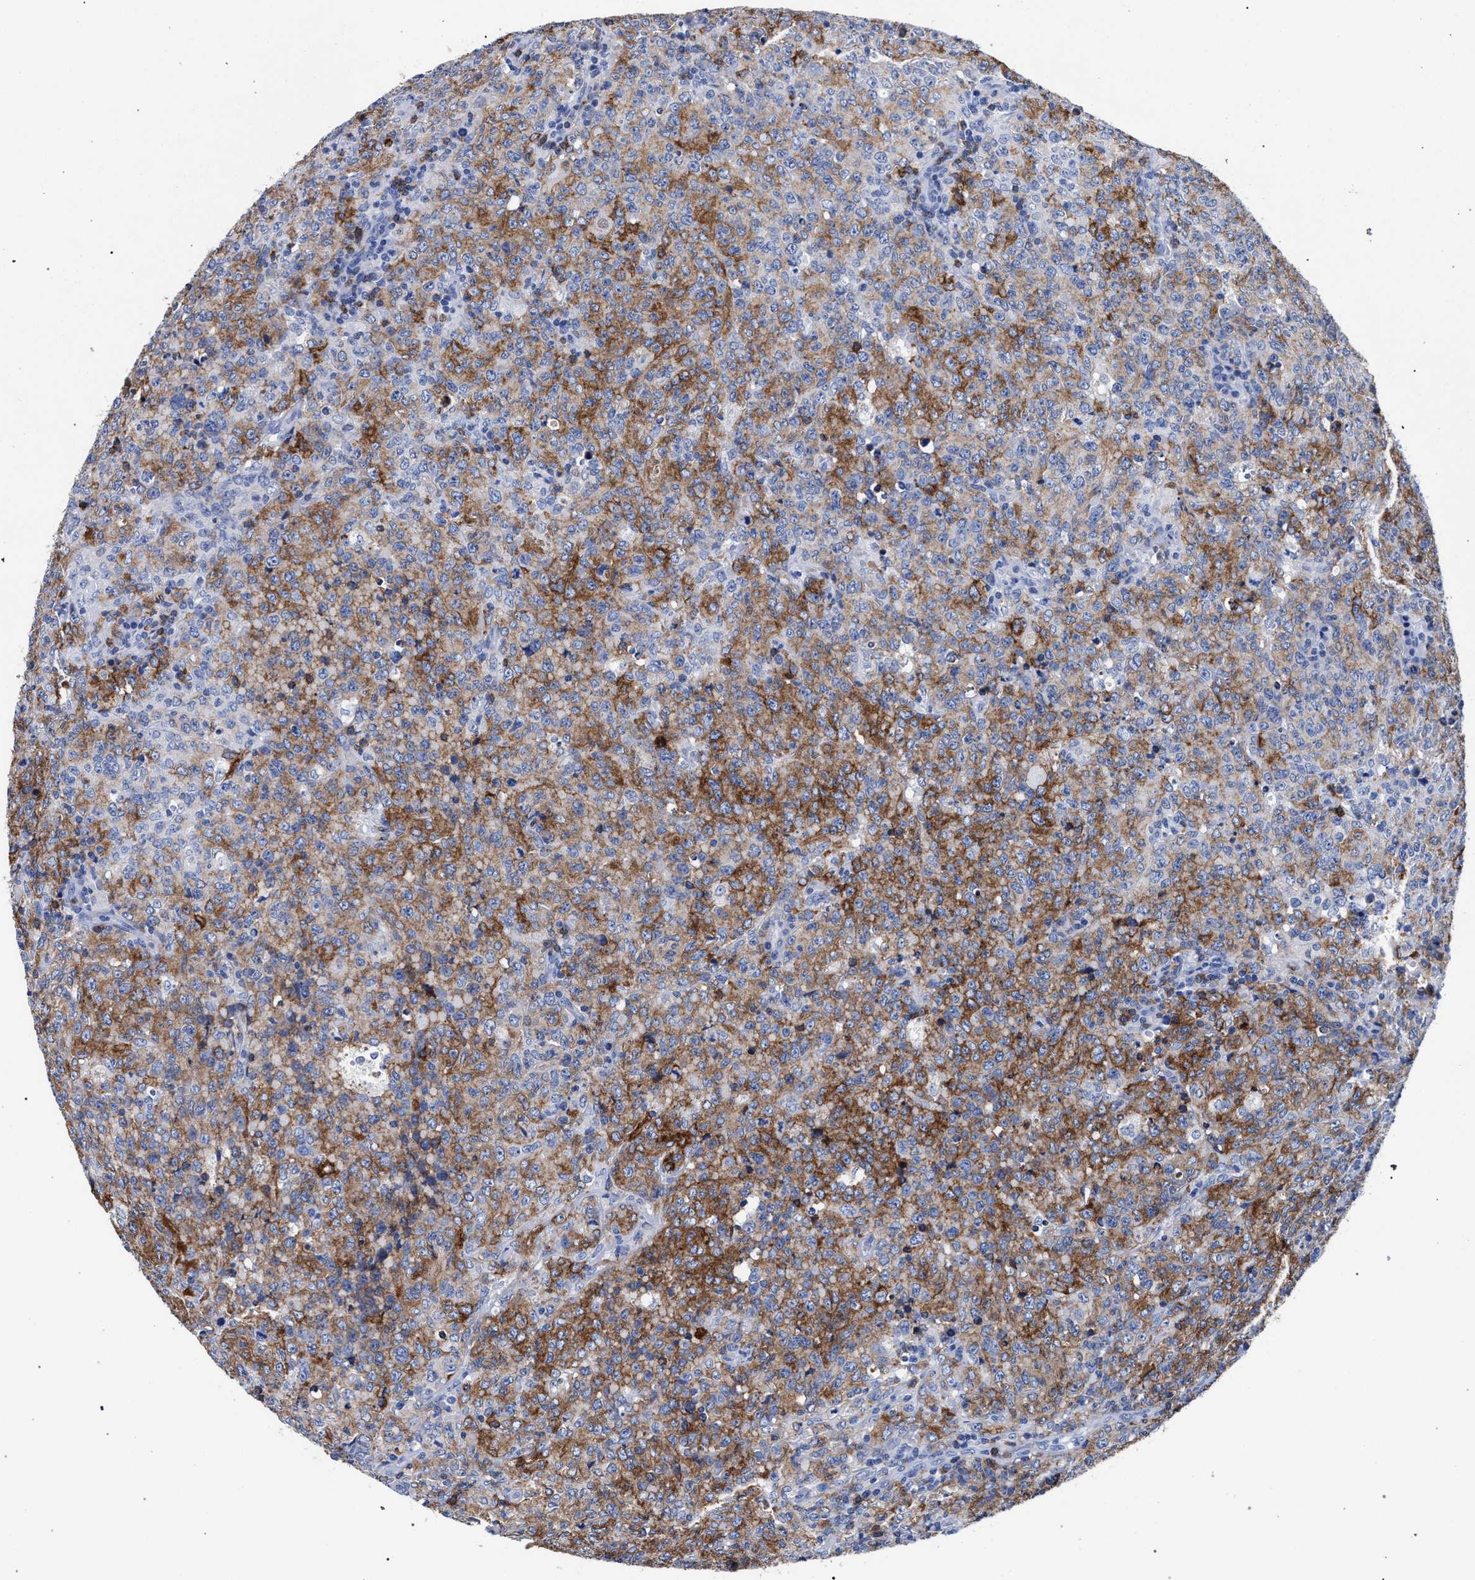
{"staining": {"intensity": "moderate", "quantity": ">75%", "location": "cytoplasmic/membranous"}, "tissue": "lymphoma", "cell_type": "Tumor cells", "image_type": "cancer", "snomed": [{"axis": "morphology", "description": "Malignant lymphoma, non-Hodgkin's type, High grade"}, {"axis": "topography", "description": "Tonsil"}], "caption": "A brown stain highlights moderate cytoplasmic/membranous expression of a protein in human lymphoma tumor cells.", "gene": "KLRK1", "patient": {"sex": "female", "age": 36}}